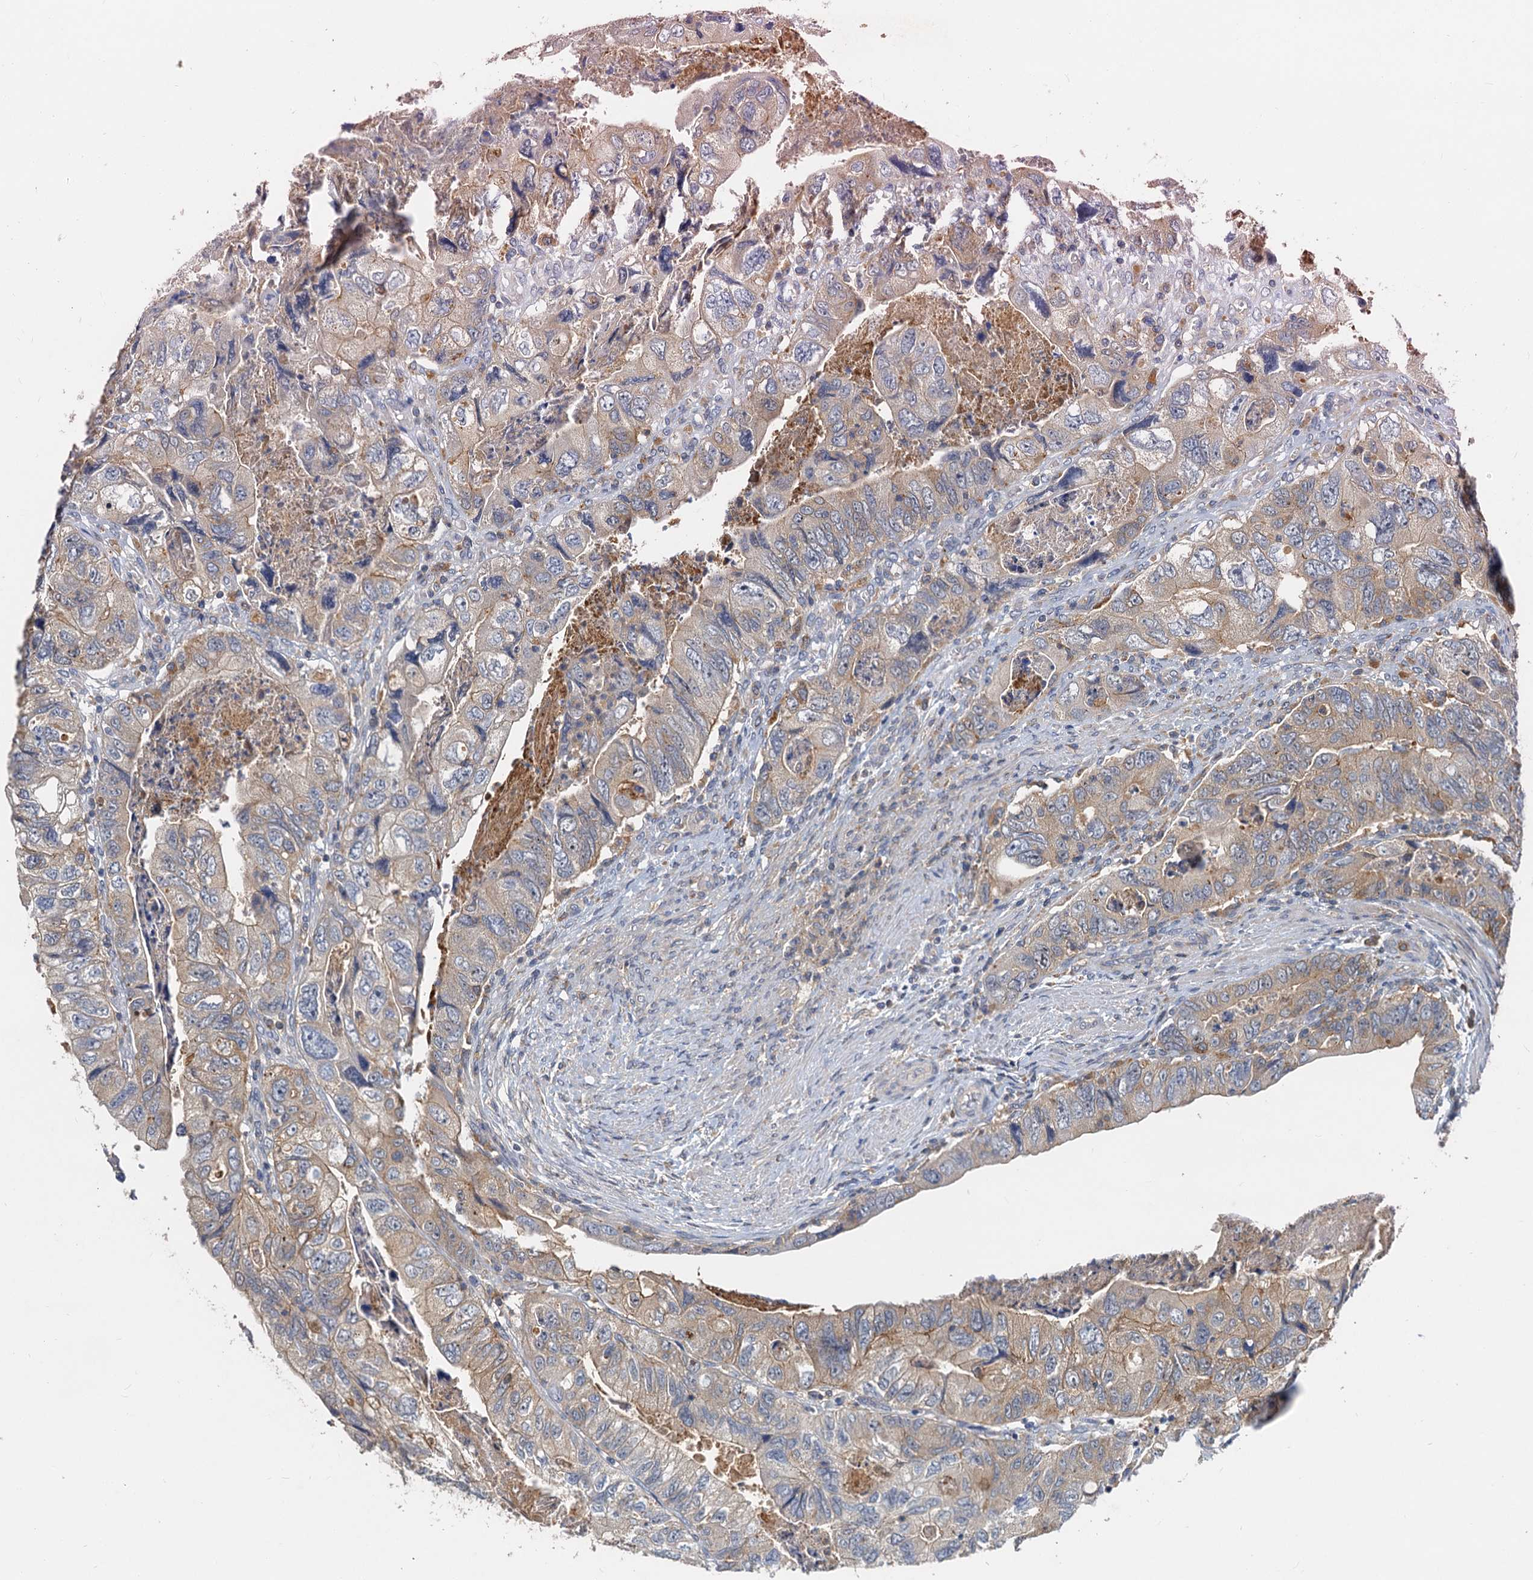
{"staining": {"intensity": "moderate", "quantity": ">75%", "location": "cytoplasmic/membranous"}, "tissue": "colorectal cancer", "cell_type": "Tumor cells", "image_type": "cancer", "snomed": [{"axis": "morphology", "description": "Adenocarcinoma, NOS"}, {"axis": "topography", "description": "Rectum"}], "caption": "This photomicrograph displays IHC staining of adenocarcinoma (colorectal), with medium moderate cytoplasmic/membranous staining in about >75% of tumor cells.", "gene": "TOLLIP", "patient": {"sex": "male", "age": 63}}